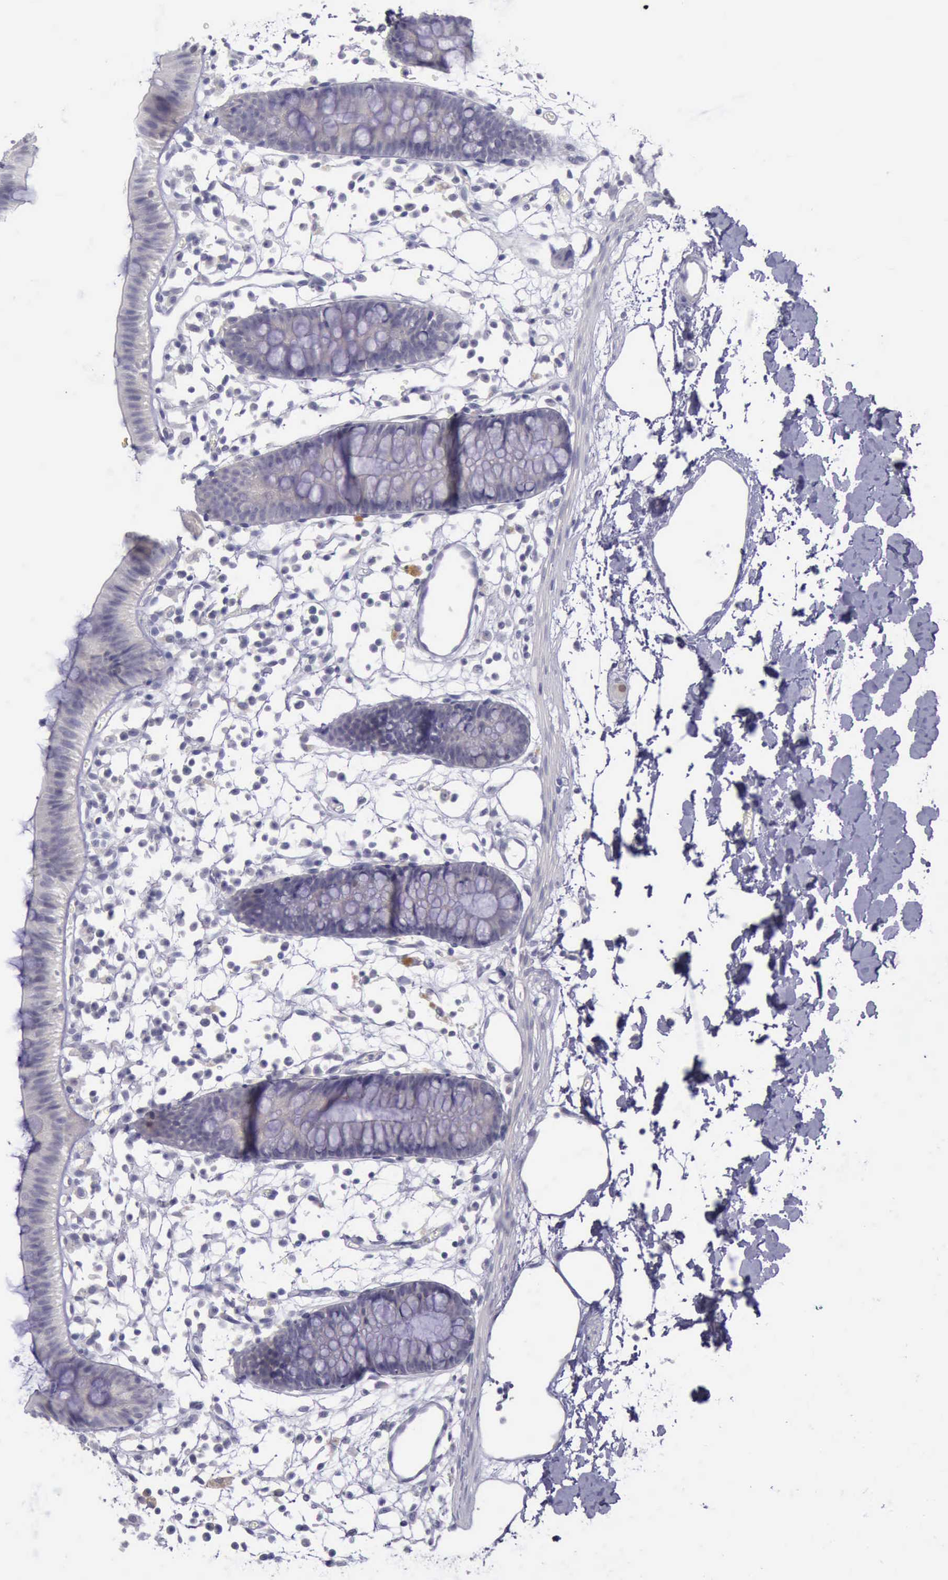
{"staining": {"intensity": "negative", "quantity": "none", "location": "none"}, "tissue": "colon", "cell_type": "Endothelial cells", "image_type": "normal", "snomed": [{"axis": "morphology", "description": "Normal tissue, NOS"}, {"axis": "topography", "description": "Colon"}], "caption": "Micrograph shows no significant protein positivity in endothelial cells of unremarkable colon.", "gene": "ARNT2", "patient": {"sex": "male", "age": 14}}